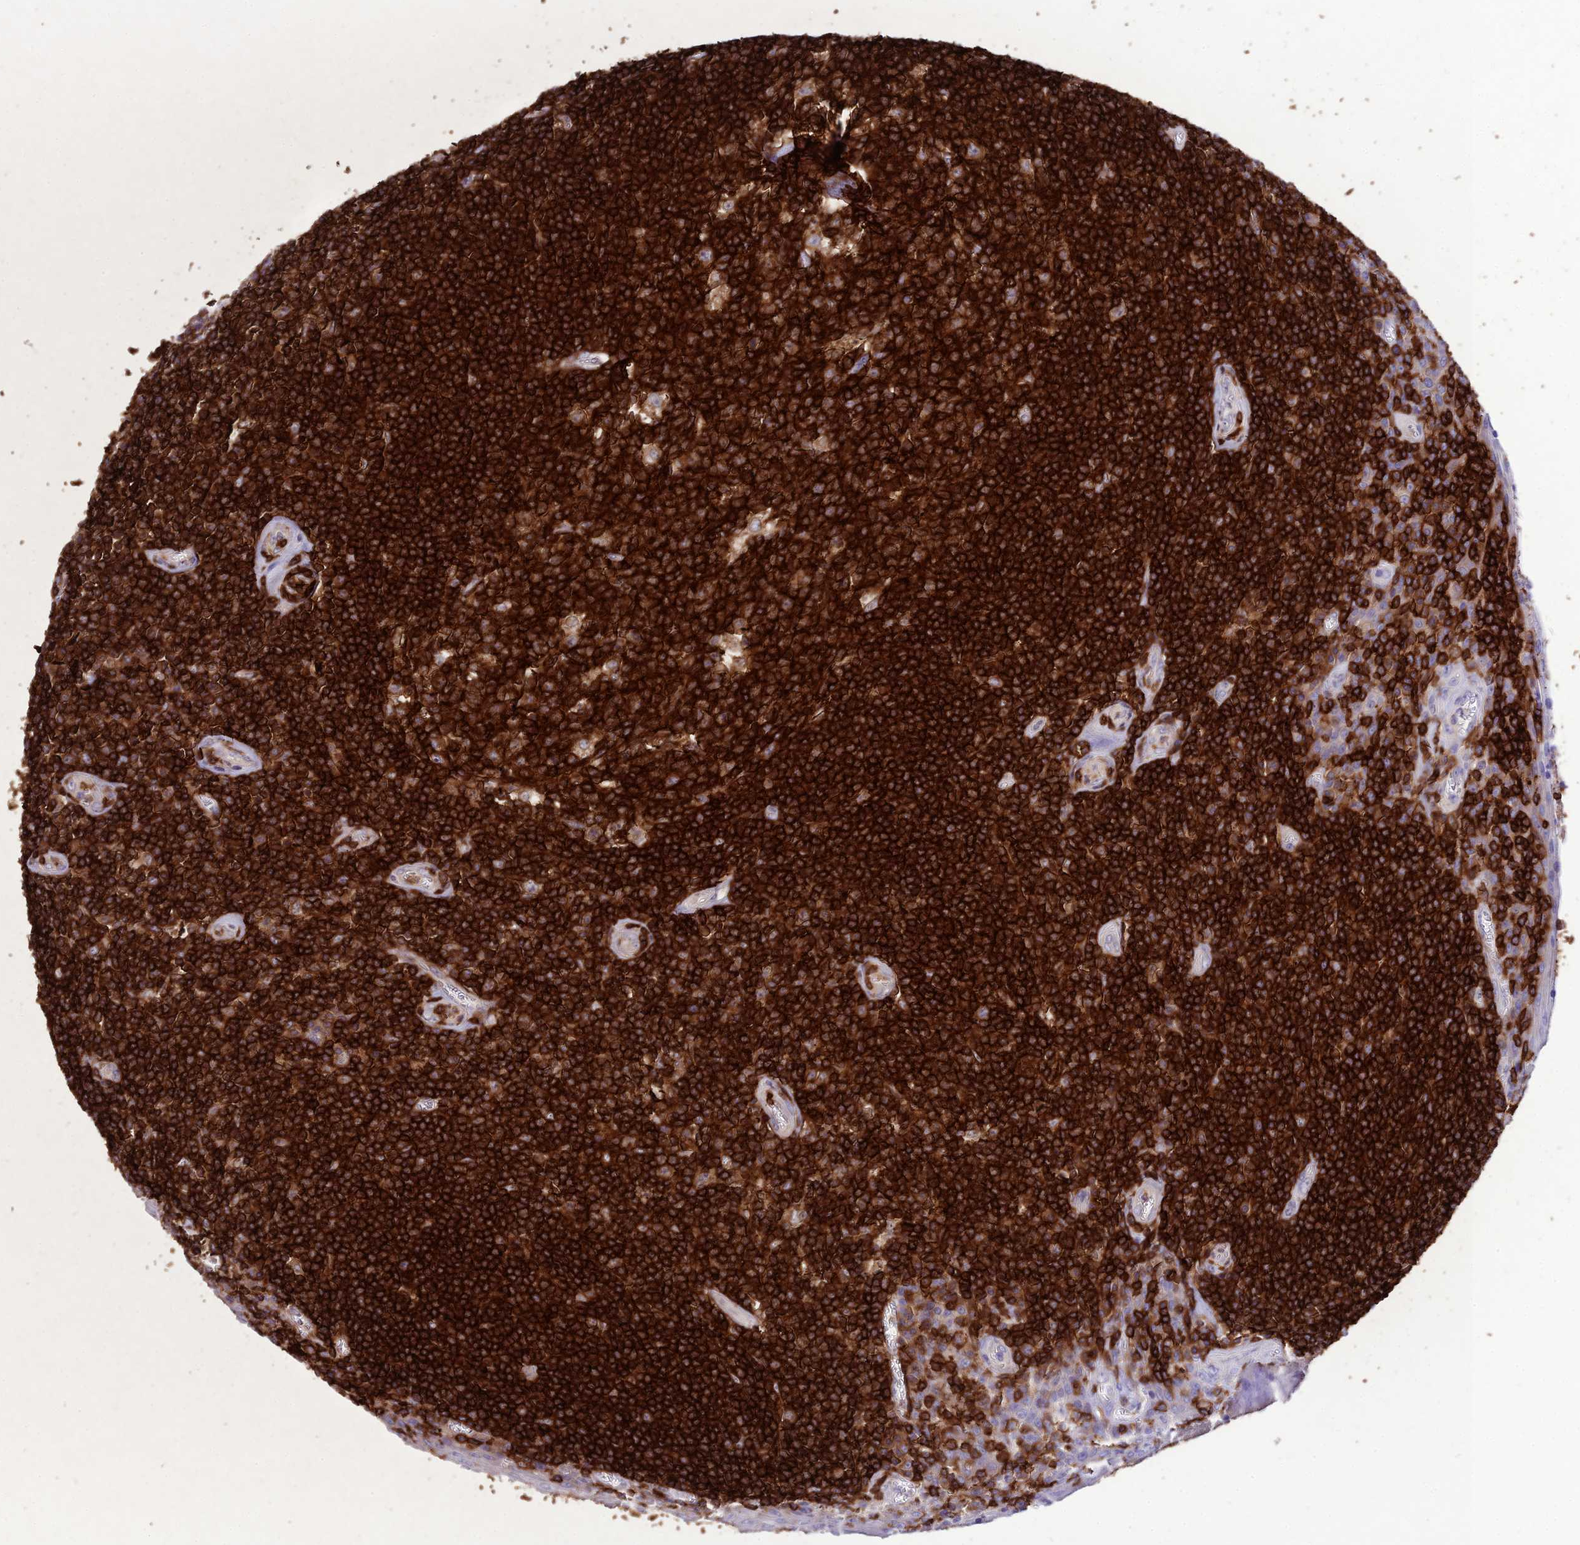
{"staining": {"intensity": "strong", "quantity": ">75%", "location": "cytoplasmic/membranous"}, "tissue": "tonsil", "cell_type": "Germinal center cells", "image_type": "normal", "snomed": [{"axis": "morphology", "description": "Normal tissue, NOS"}, {"axis": "topography", "description": "Tonsil"}], "caption": "Protein staining of unremarkable tonsil displays strong cytoplasmic/membranous expression in about >75% of germinal center cells.", "gene": "PTPRCAP", "patient": {"sex": "male", "age": 27}}